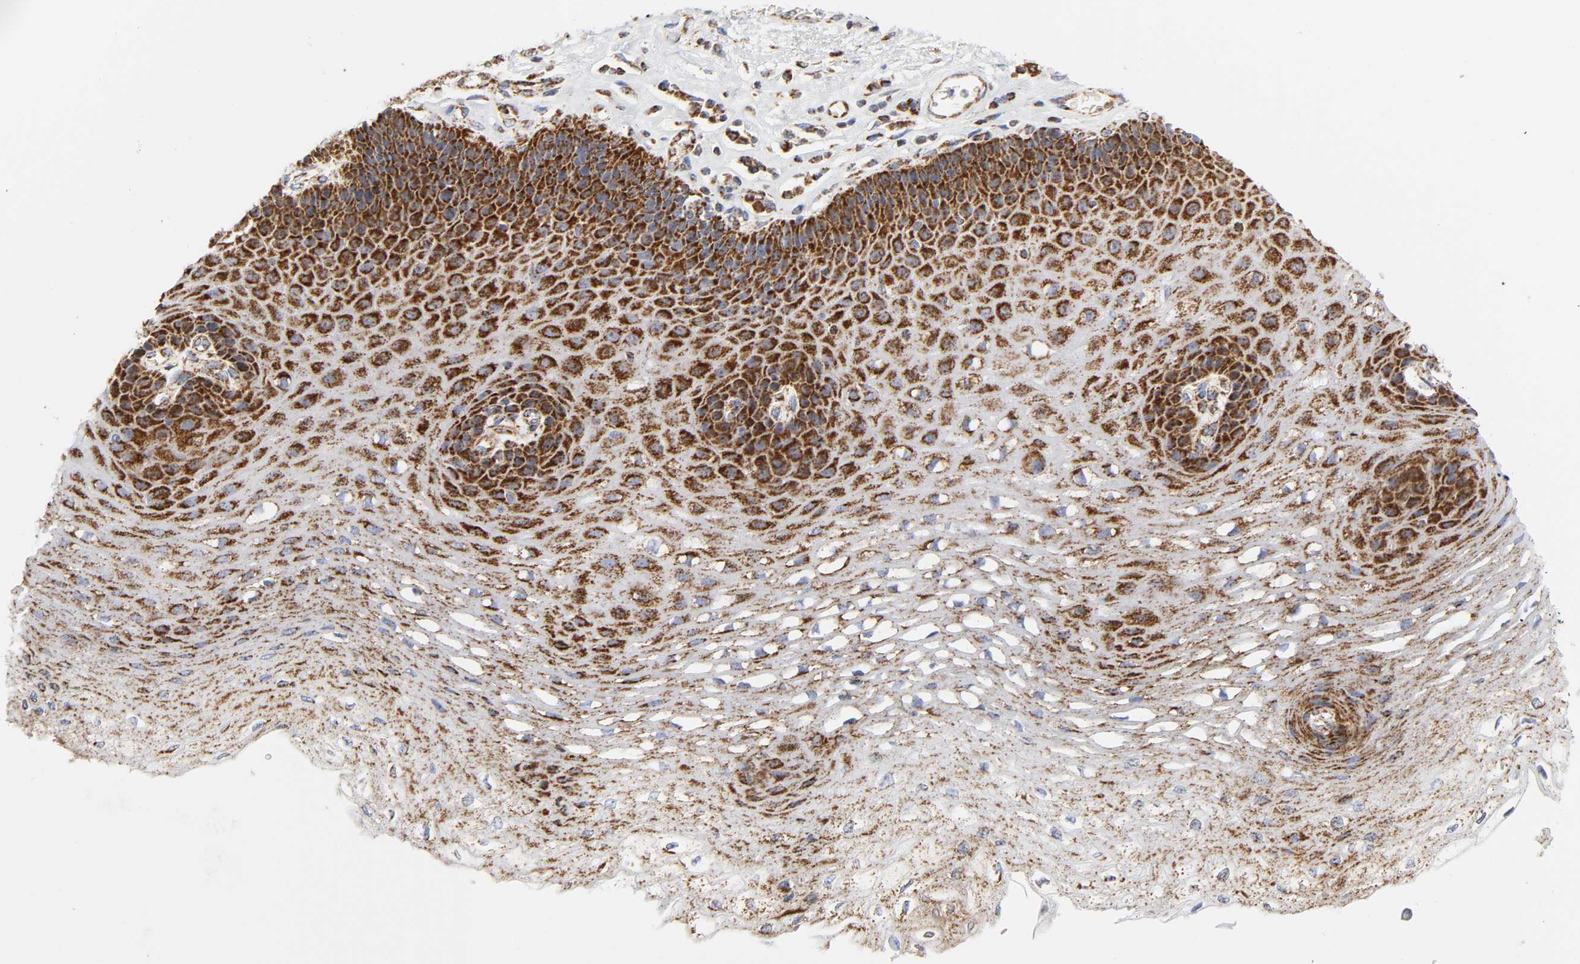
{"staining": {"intensity": "strong", "quantity": ">75%", "location": "cytoplasmic/membranous"}, "tissue": "esophagus", "cell_type": "Squamous epithelial cells", "image_type": "normal", "snomed": [{"axis": "morphology", "description": "Normal tissue, NOS"}, {"axis": "topography", "description": "Esophagus"}], "caption": "Human esophagus stained for a protein (brown) demonstrates strong cytoplasmic/membranous positive staining in about >75% of squamous epithelial cells.", "gene": "CYCS", "patient": {"sex": "female", "age": 72}}